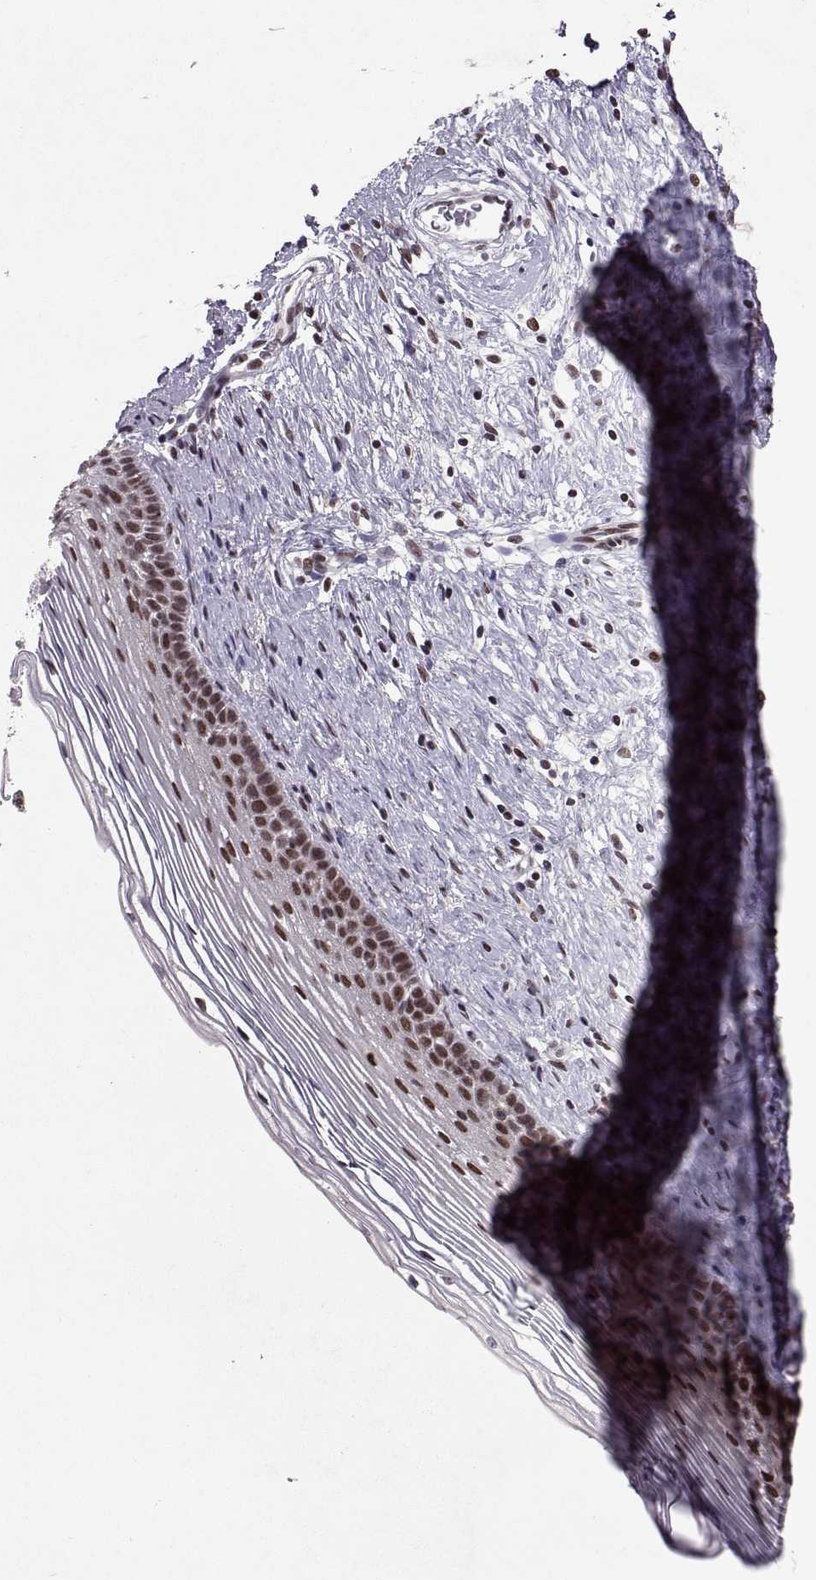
{"staining": {"intensity": "strong", "quantity": ">75%", "location": "nuclear"}, "tissue": "cervix", "cell_type": "Glandular cells", "image_type": "normal", "snomed": [{"axis": "morphology", "description": "Normal tissue, NOS"}, {"axis": "topography", "description": "Cervix"}], "caption": "Immunohistochemistry (IHC) histopathology image of unremarkable cervix: cervix stained using immunohistochemistry (IHC) reveals high levels of strong protein expression localized specifically in the nuclear of glandular cells, appearing as a nuclear brown color.", "gene": "MT1E", "patient": {"sex": "female", "age": 39}}